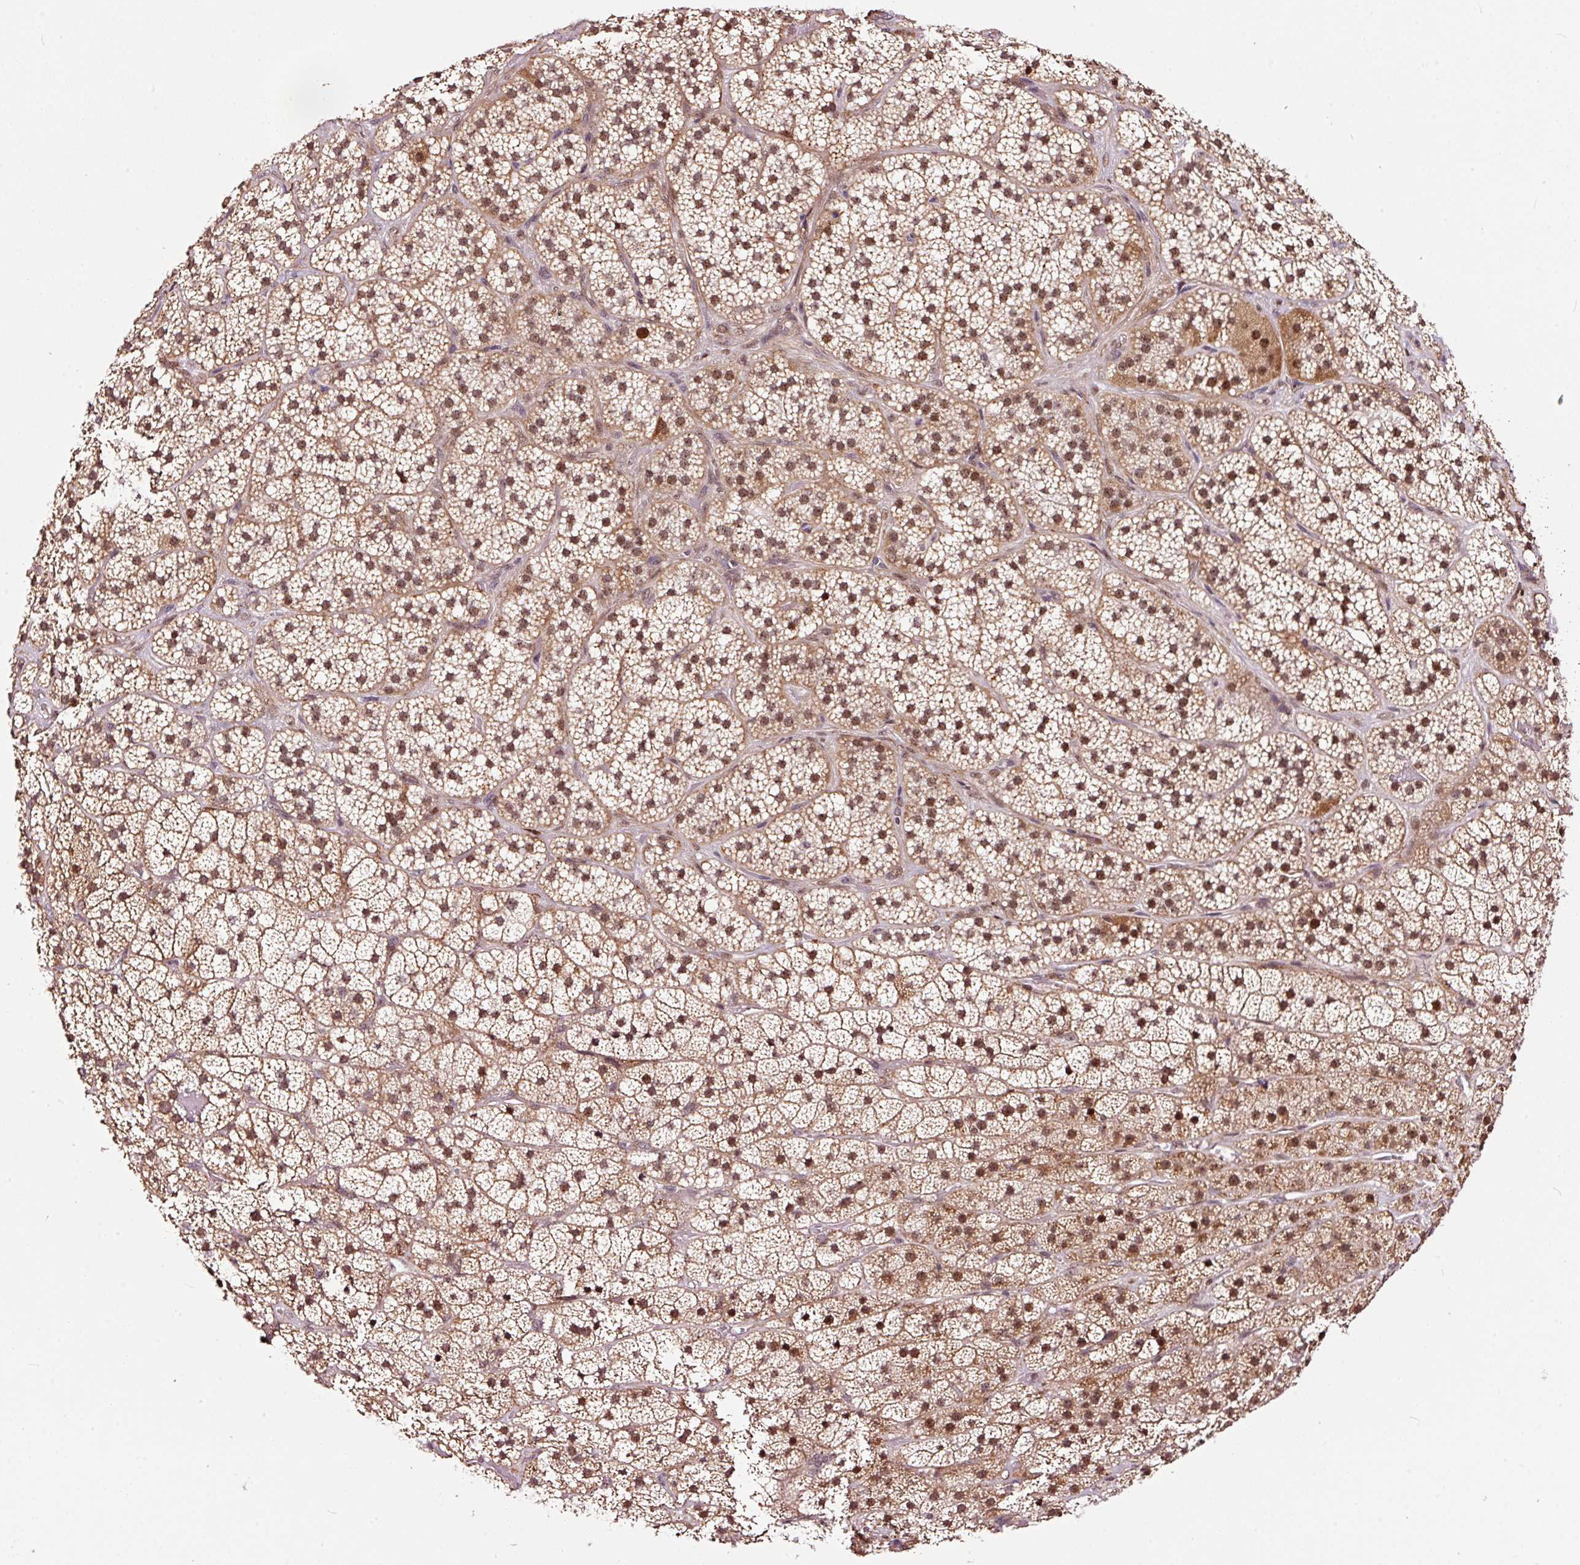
{"staining": {"intensity": "moderate", "quantity": ">75%", "location": "cytoplasmic/membranous,nuclear"}, "tissue": "adrenal gland", "cell_type": "Glandular cells", "image_type": "normal", "snomed": [{"axis": "morphology", "description": "Normal tissue, NOS"}, {"axis": "topography", "description": "Adrenal gland"}], "caption": "About >75% of glandular cells in benign human adrenal gland display moderate cytoplasmic/membranous,nuclear protein staining as visualized by brown immunohistochemical staining.", "gene": "RFC4", "patient": {"sex": "male", "age": 57}}